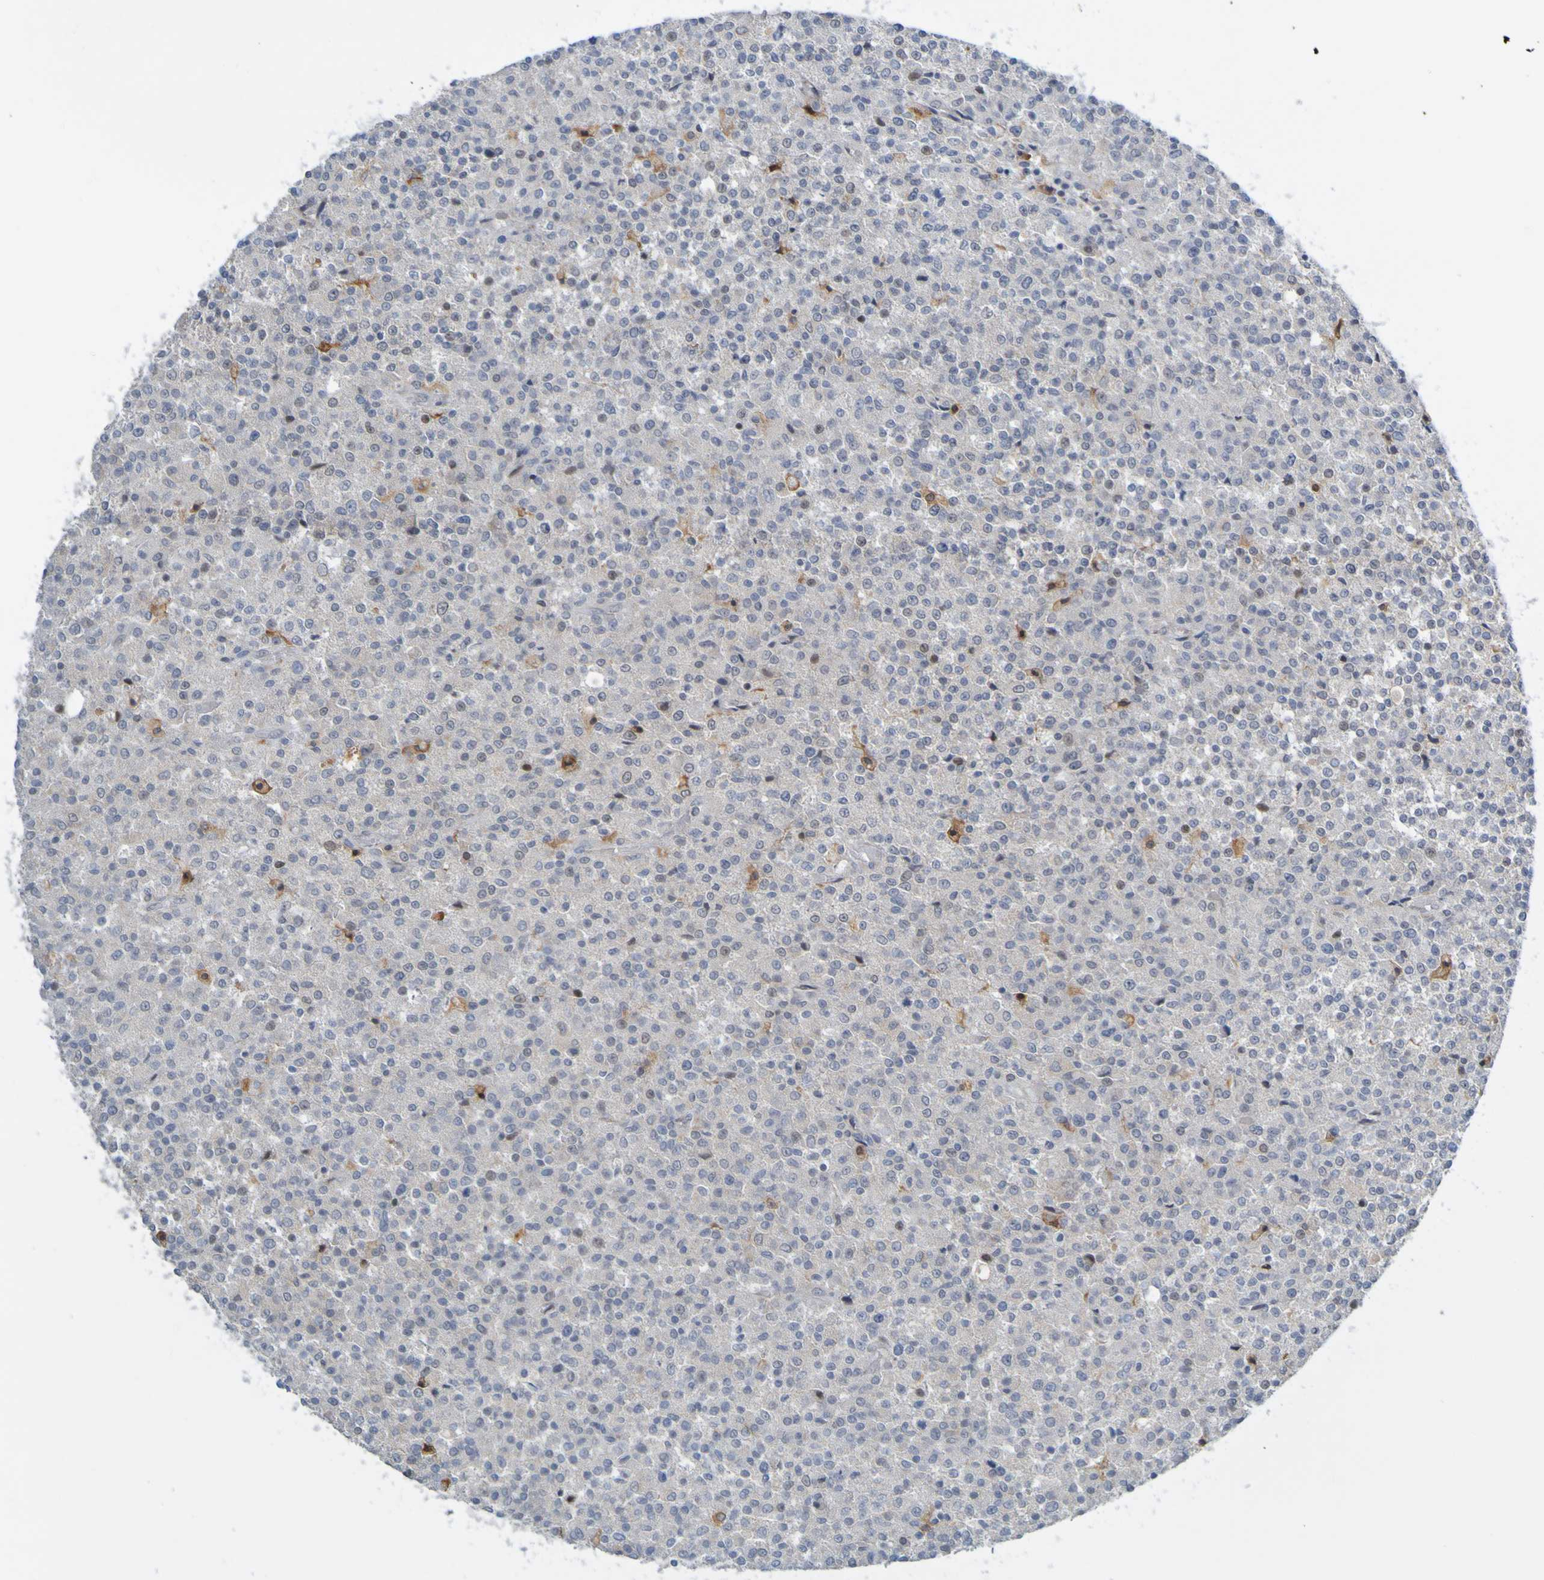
{"staining": {"intensity": "negative", "quantity": "none", "location": "none"}, "tissue": "testis cancer", "cell_type": "Tumor cells", "image_type": "cancer", "snomed": [{"axis": "morphology", "description": "Seminoma, NOS"}, {"axis": "topography", "description": "Testis"}], "caption": "Protein analysis of testis cancer shows no significant expression in tumor cells.", "gene": "LILRB5", "patient": {"sex": "male", "age": 59}}